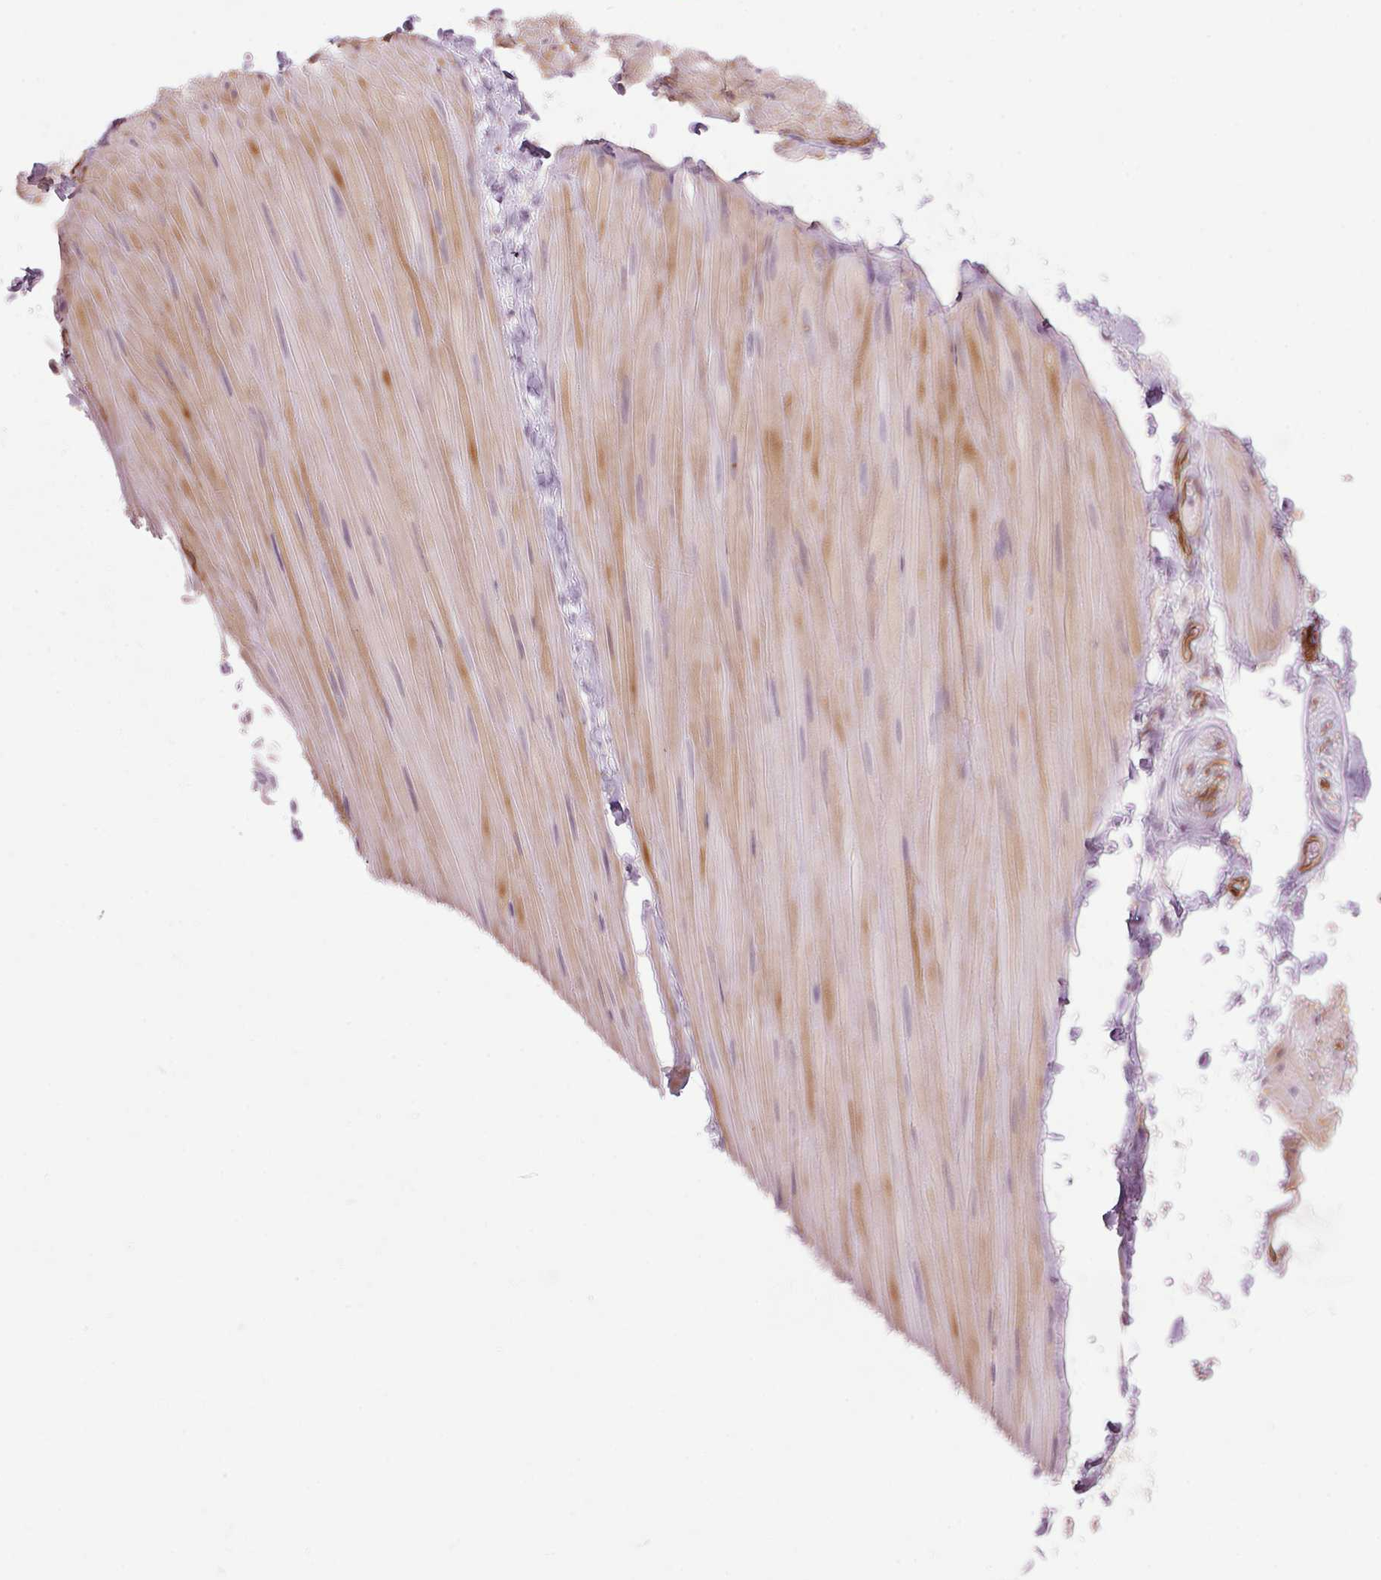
{"staining": {"intensity": "weak", "quantity": "<25%", "location": "cytoplasmic/membranous"}, "tissue": "adipose tissue", "cell_type": "Adipocytes", "image_type": "normal", "snomed": [{"axis": "morphology", "description": "Normal tissue, NOS"}, {"axis": "topography", "description": "Smooth muscle"}, {"axis": "topography", "description": "Peripheral nerve tissue"}], "caption": "Adipocytes show no significant protein staining in unremarkable adipose tissue. (DAB immunohistochemistry, high magnification).", "gene": "CLPS", "patient": {"sex": "male", "age": 58}}